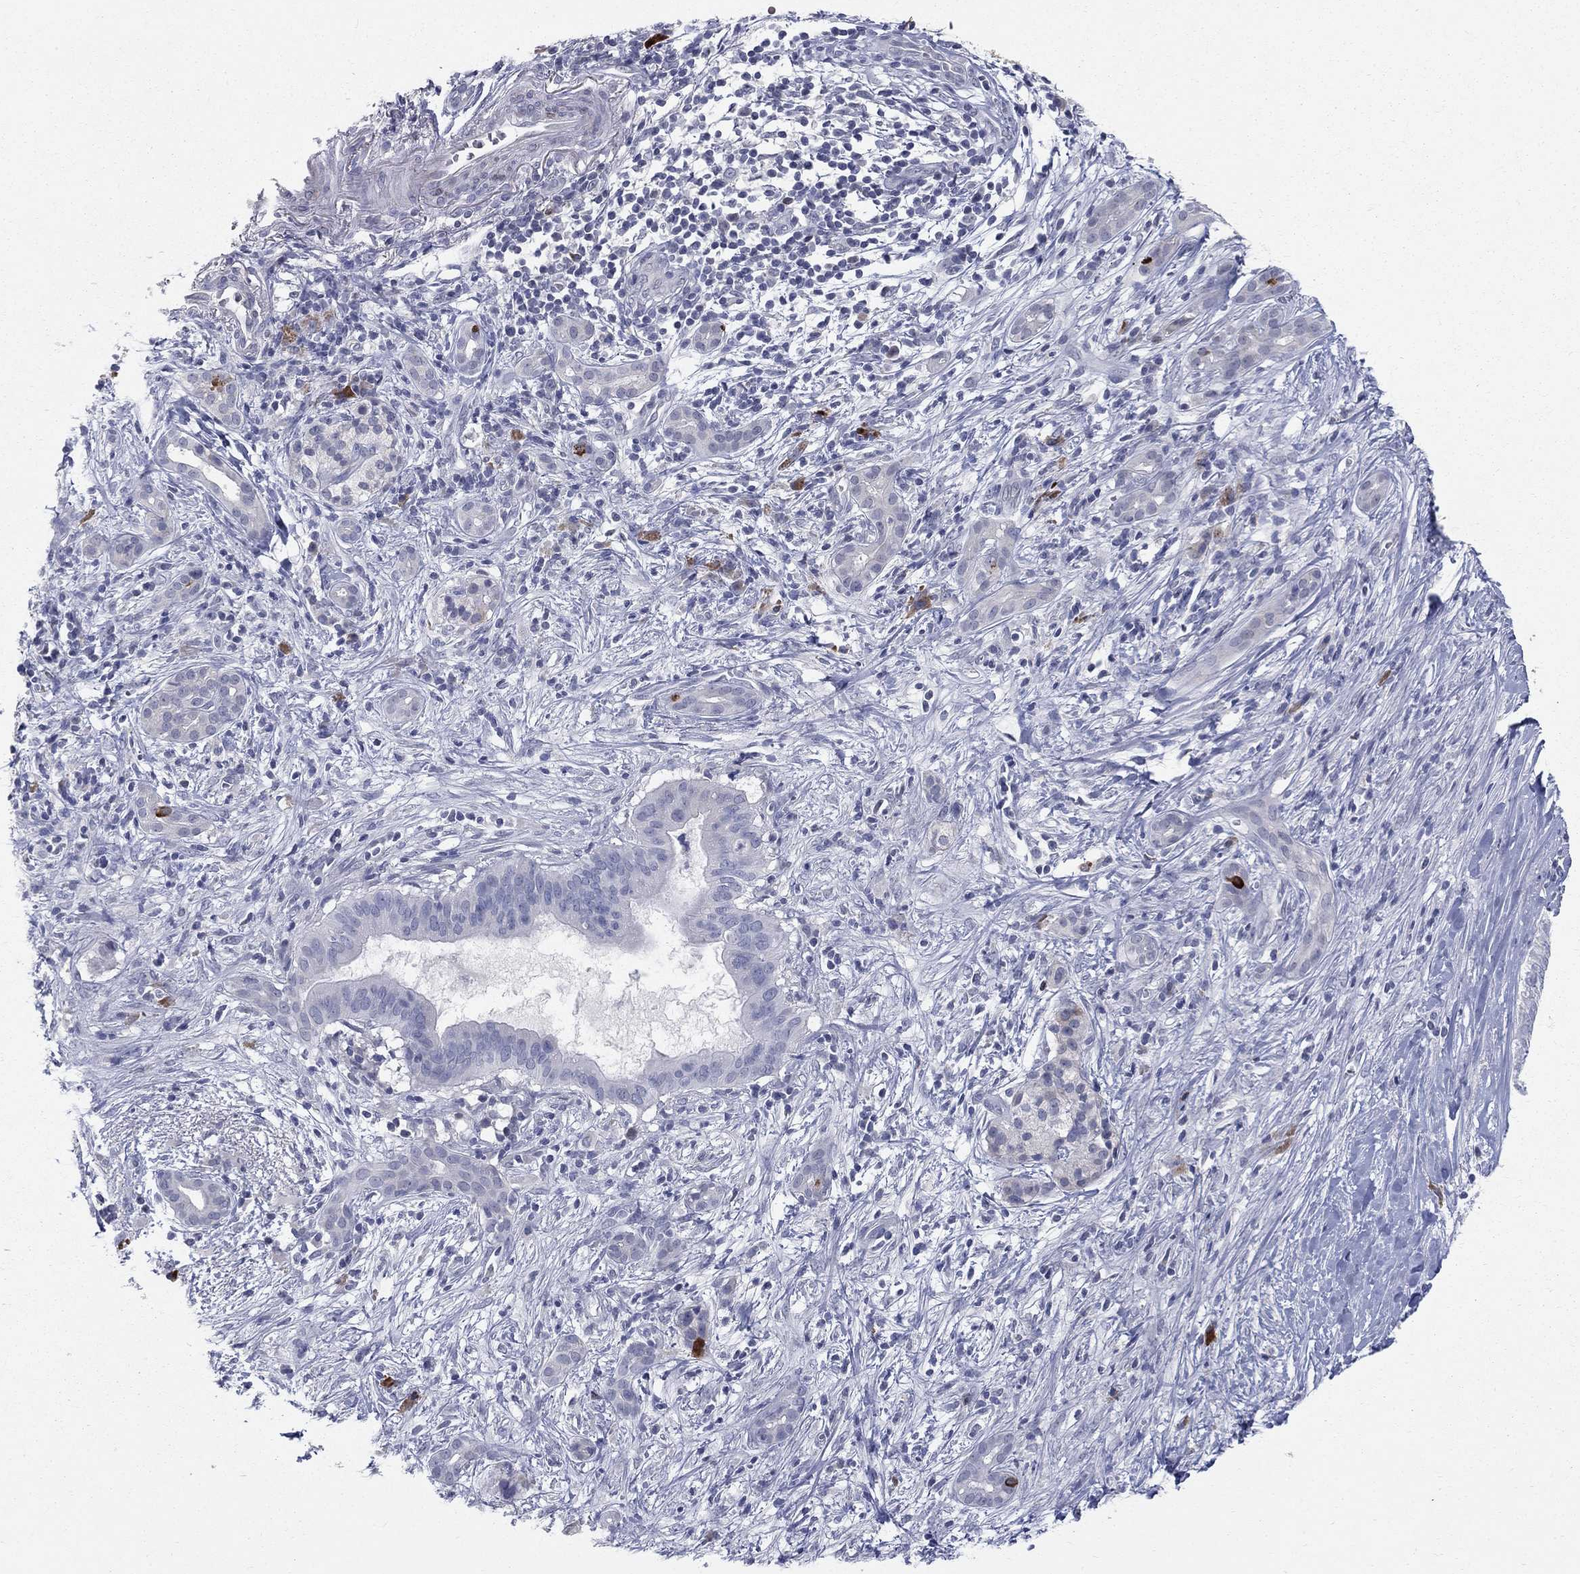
{"staining": {"intensity": "negative", "quantity": "none", "location": "none"}, "tissue": "pancreatic cancer", "cell_type": "Tumor cells", "image_type": "cancer", "snomed": [{"axis": "morphology", "description": "Adenocarcinoma, NOS"}, {"axis": "topography", "description": "Pancreas"}], "caption": "IHC histopathology image of pancreatic cancer (adenocarcinoma) stained for a protein (brown), which reveals no expression in tumor cells. The staining is performed using DAB (3,3'-diaminobenzidine) brown chromogen with nuclei counter-stained in using hematoxylin.", "gene": "NTRK2", "patient": {"sex": "male", "age": 61}}